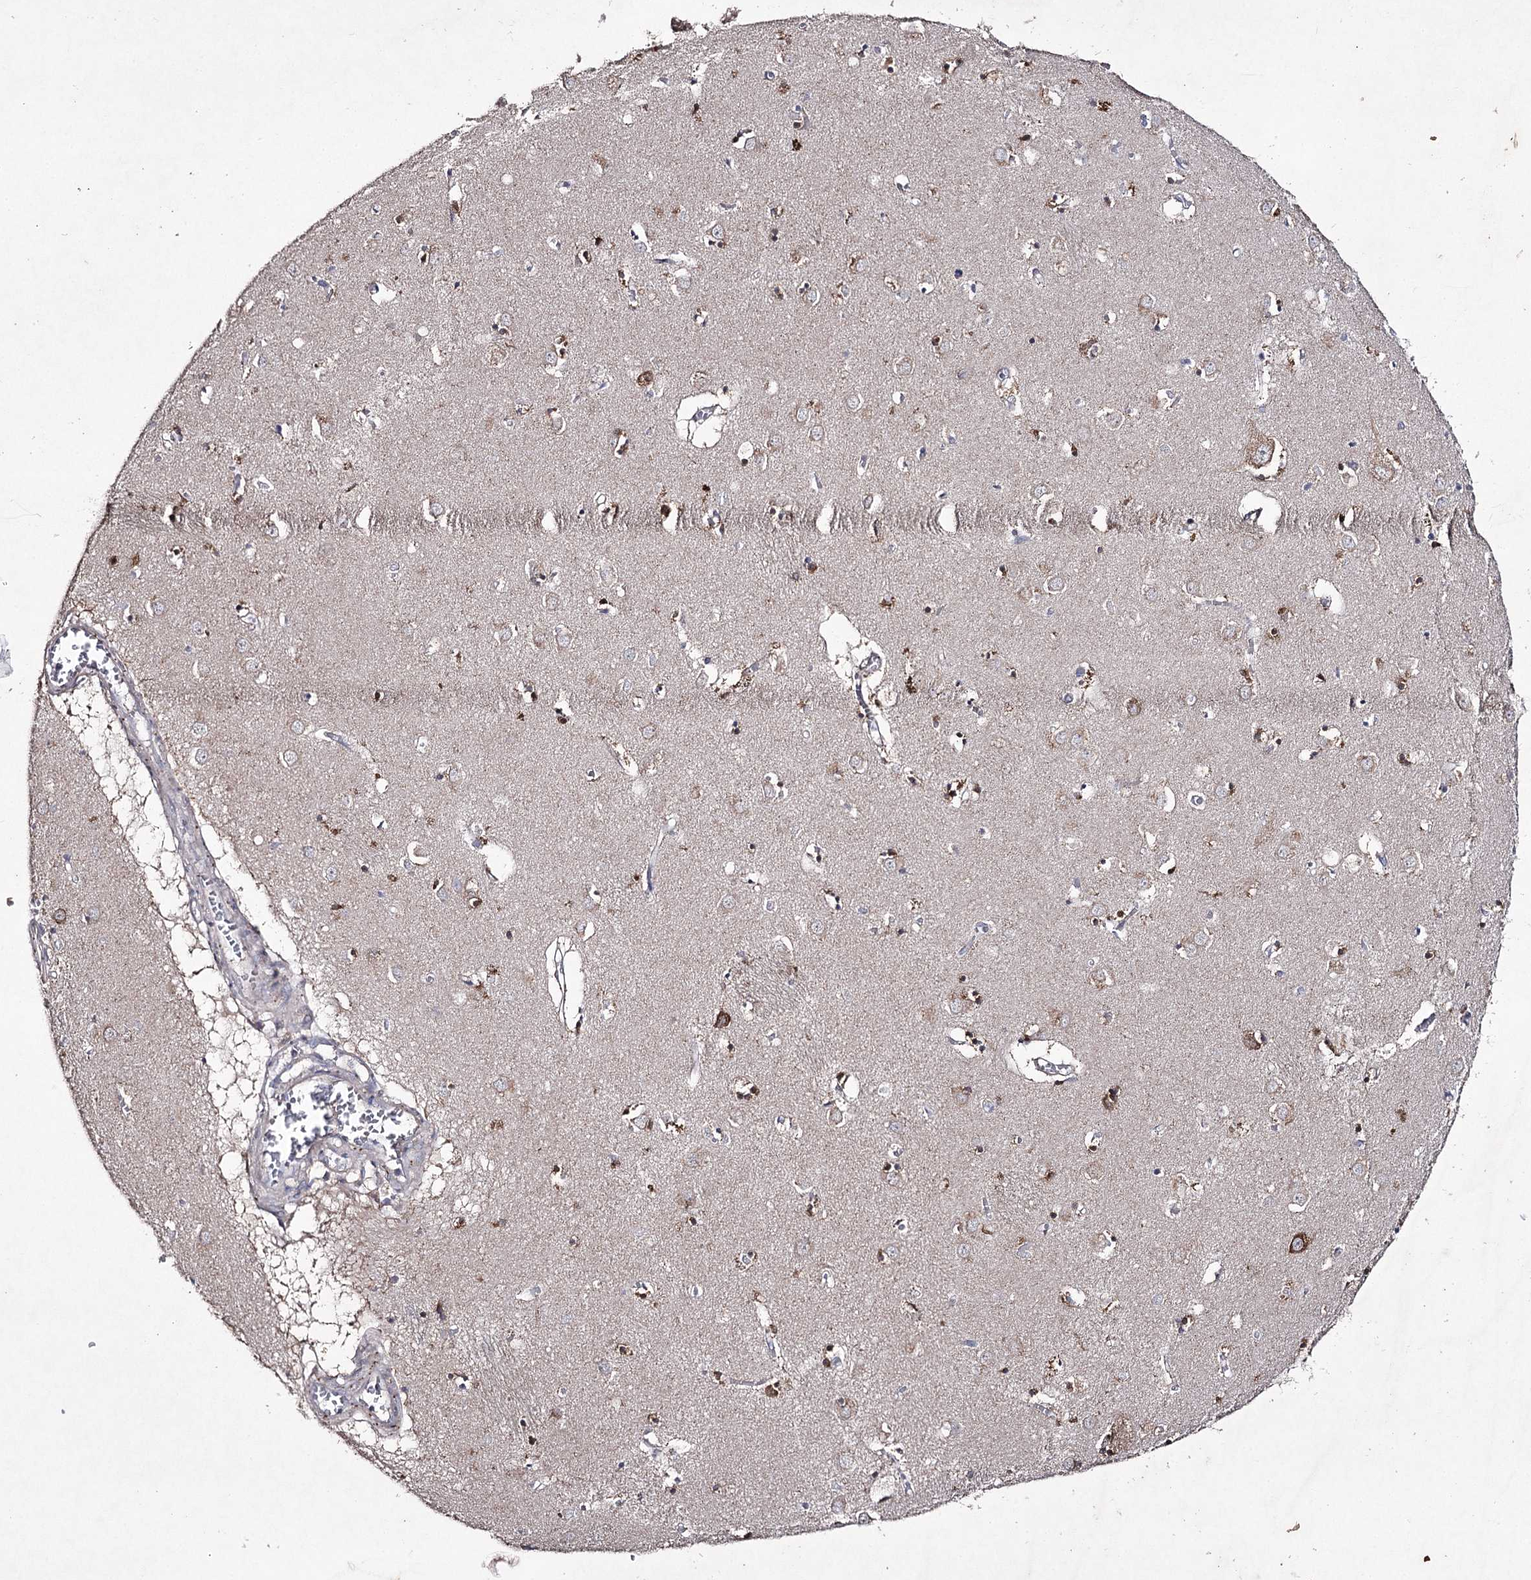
{"staining": {"intensity": "strong", "quantity": "25%-75%", "location": "cytoplasmic/membranous"}, "tissue": "caudate", "cell_type": "Glial cells", "image_type": "normal", "snomed": [{"axis": "morphology", "description": "Normal tissue, NOS"}, {"axis": "topography", "description": "Lateral ventricle wall"}], "caption": "The histopathology image displays staining of benign caudate, revealing strong cytoplasmic/membranous protein positivity (brown color) within glial cells.", "gene": "SEMA4G", "patient": {"sex": "male", "age": 70}}